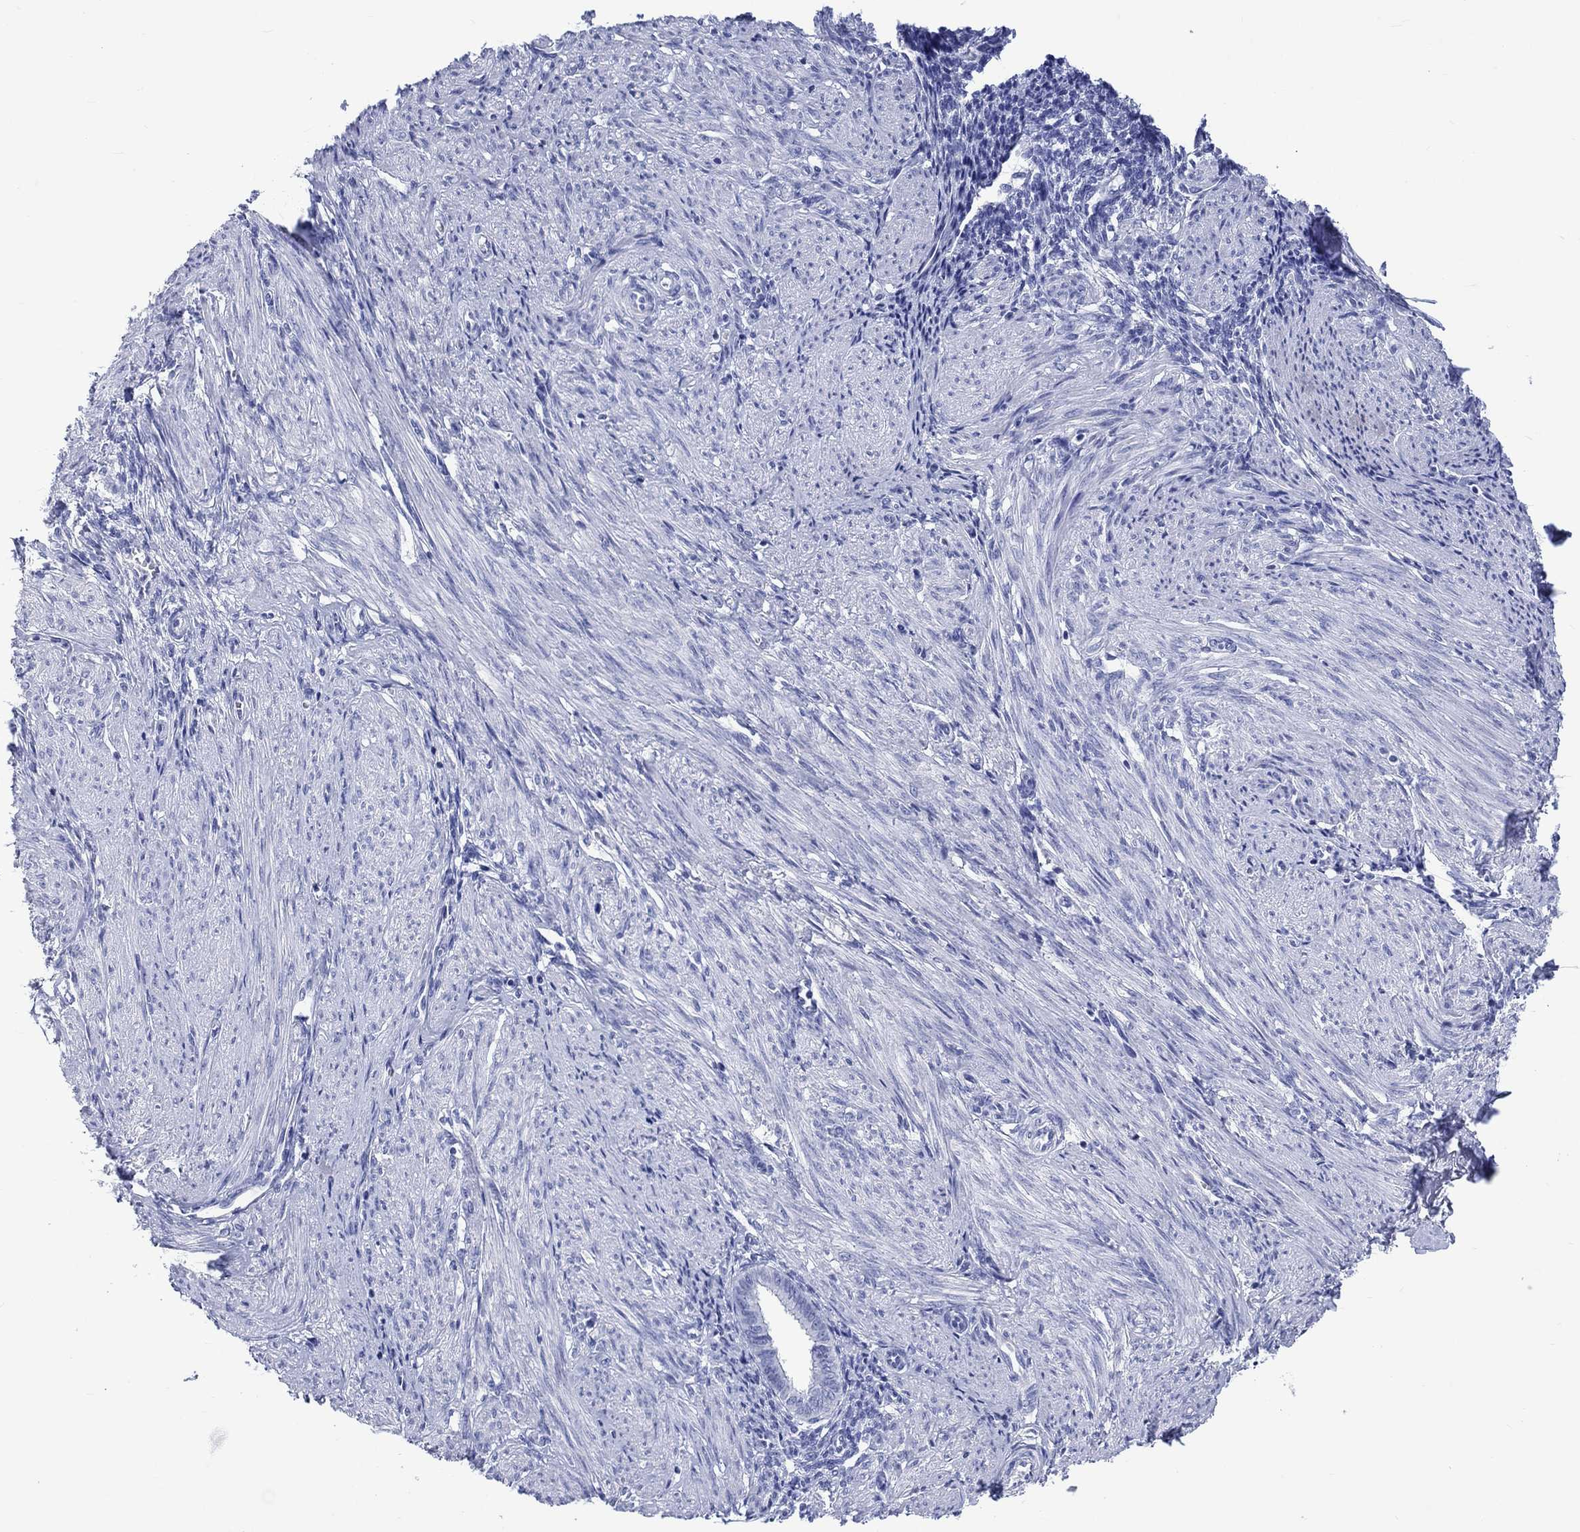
{"staining": {"intensity": "negative", "quantity": "none", "location": "none"}, "tissue": "endometrium", "cell_type": "Cells in endometrial stroma", "image_type": "normal", "snomed": [{"axis": "morphology", "description": "Normal tissue, NOS"}, {"axis": "topography", "description": "Endometrium"}], "caption": "This is an immunohistochemistry photomicrograph of benign human endometrium. There is no positivity in cells in endometrial stroma.", "gene": "CACNG3", "patient": {"sex": "female", "age": 37}}